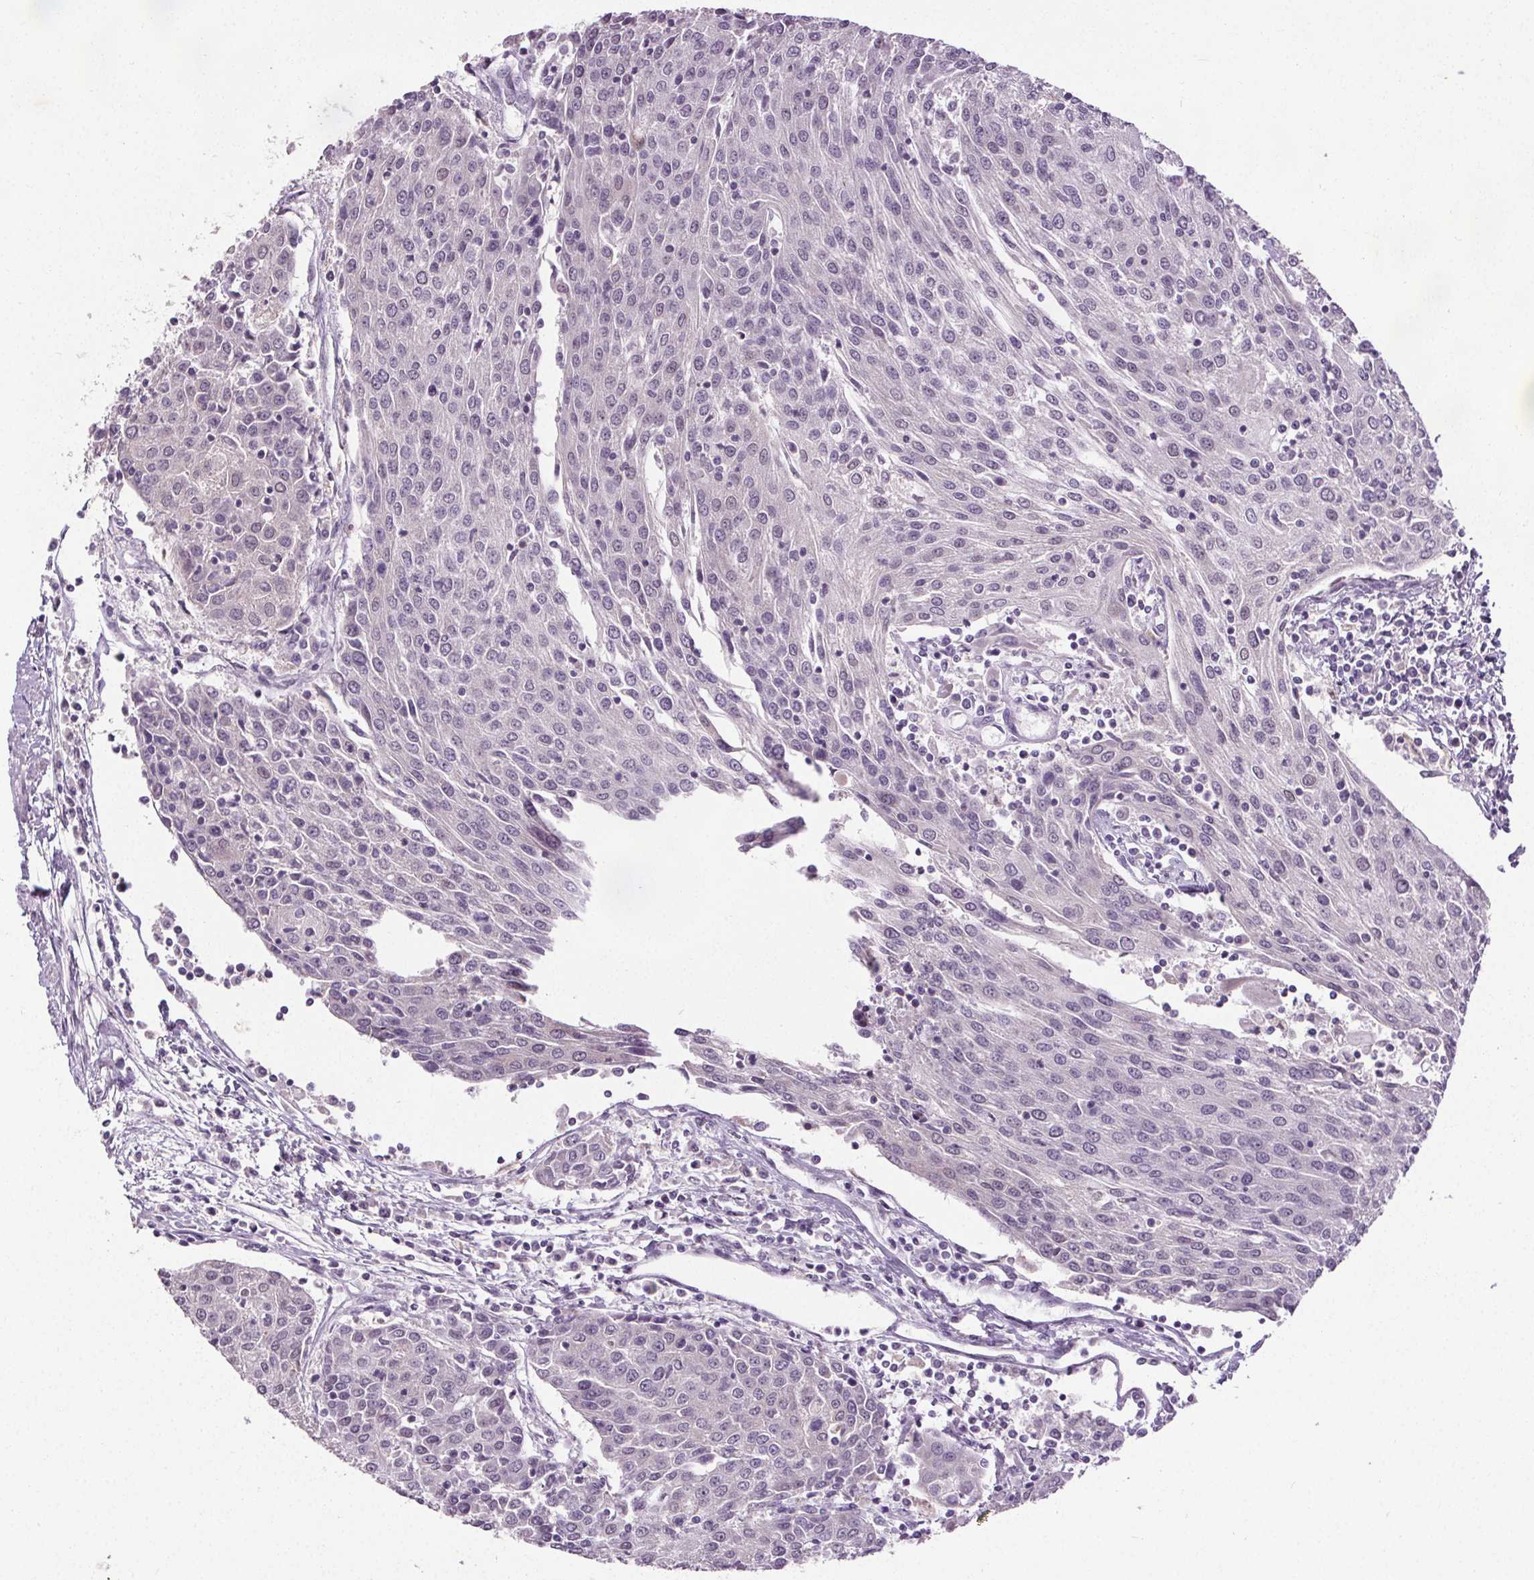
{"staining": {"intensity": "negative", "quantity": "none", "location": "none"}, "tissue": "urothelial cancer", "cell_type": "Tumor cells", "image_type": "cancer", "snomed": [{"axis": "morphology", "description": "Urothelial carcinoma, High grade"}, {"axis": "topography", "description": "Urinary bladder"}], "caption": "This is an immunohistochemistry (IHC) photomicrograph of human urothelial cancer. There is no expression in tumor cells.", "gene": "SLC2A9", "patient": {"sex": "female", "age": 85}}